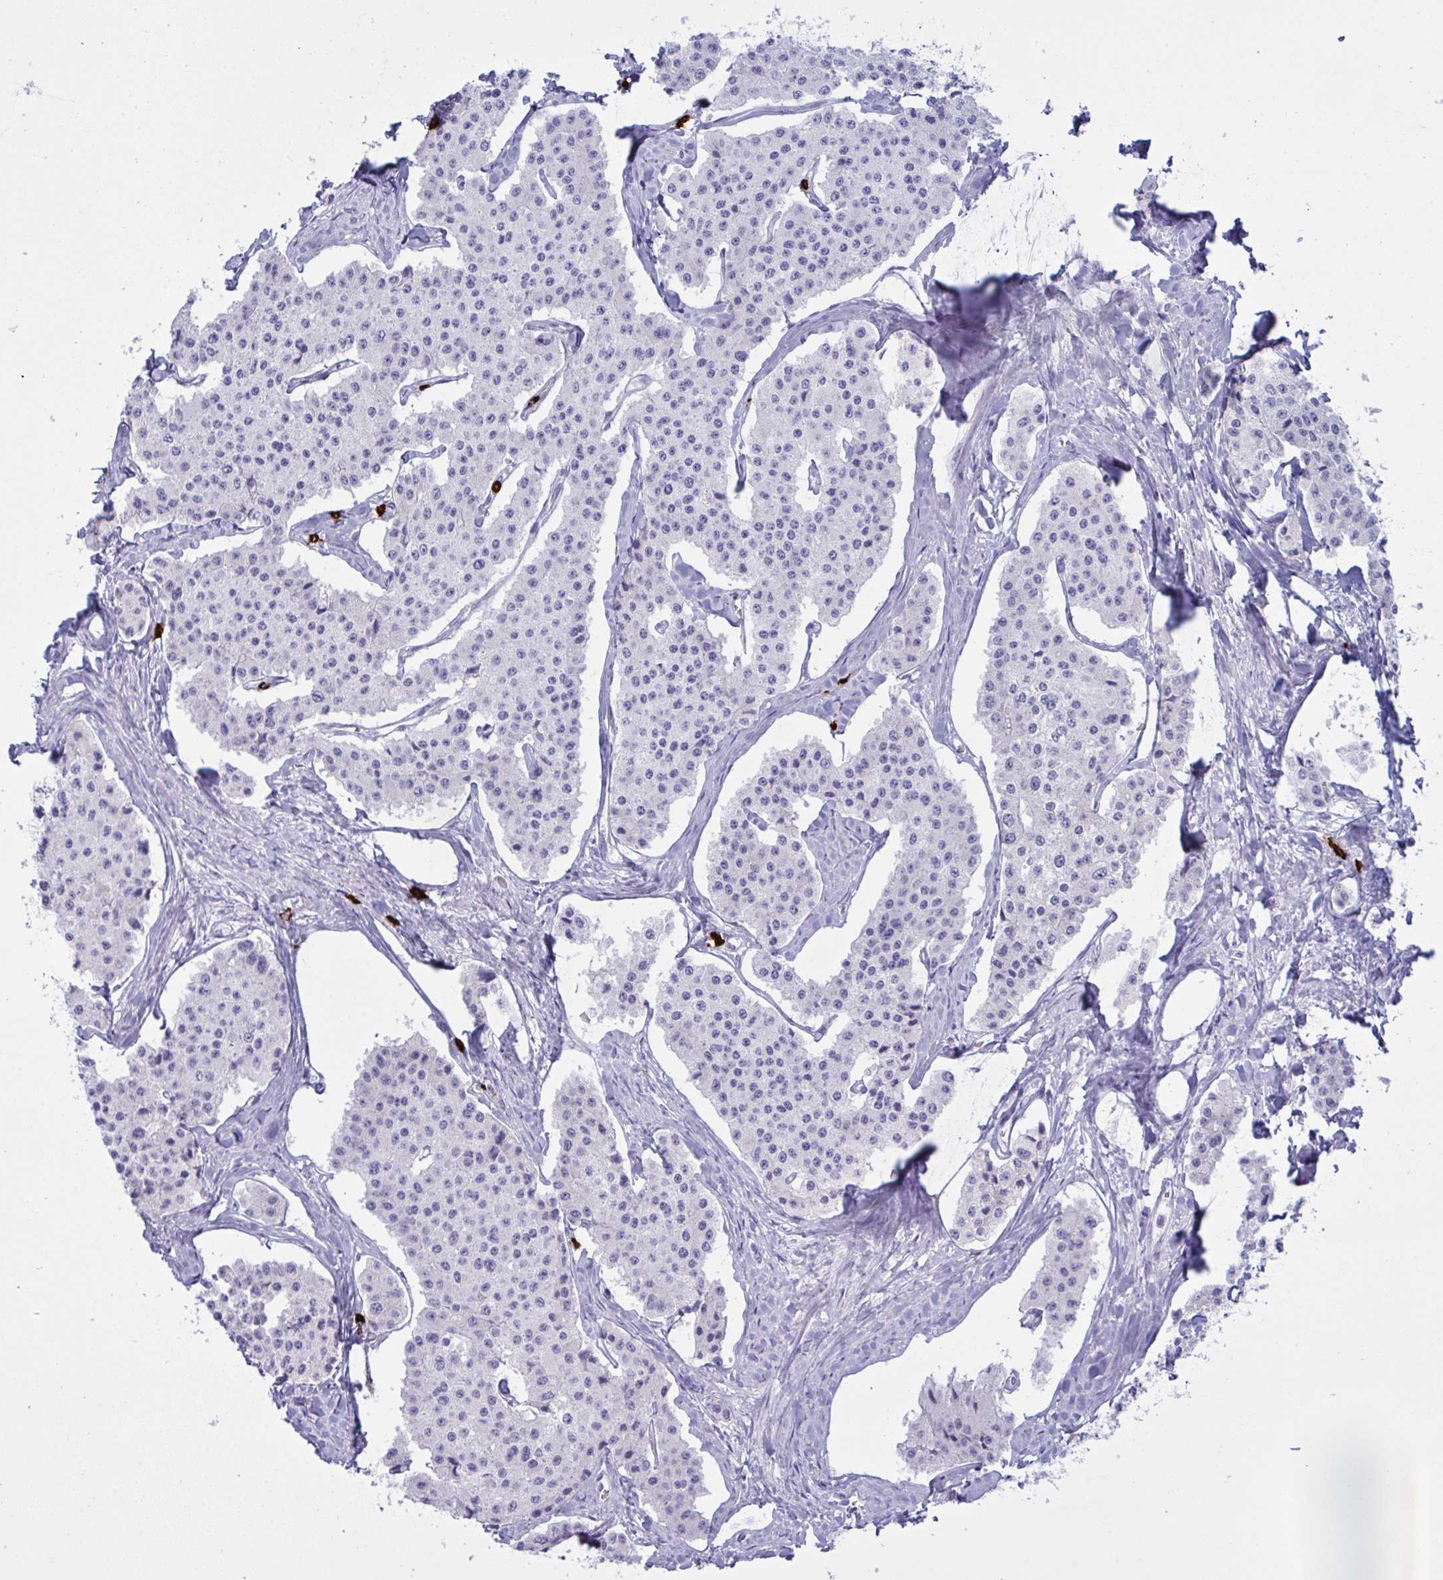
{"staining": {"intensity": "weak", "quantity": "<25%", "location": "cytoplasmic/membranous"}, "tissue": "carcinoid", "cell_type": "Tumor cells", "image_type": "cancer", "snomed": [{"axis": "morphology", "description": "Carcinoid, malignant, NOS"}, {"axis": "topography", "description": "Small intestine"}], "caption": "This micrograph is of malignant carcinoid stained with IHC to label a protein in brown with the nuclei are counter-stained blue. There is no expression in tumor cells.", "gene": "ZNF684", "patient": {"sex": "female", "age": 65}}